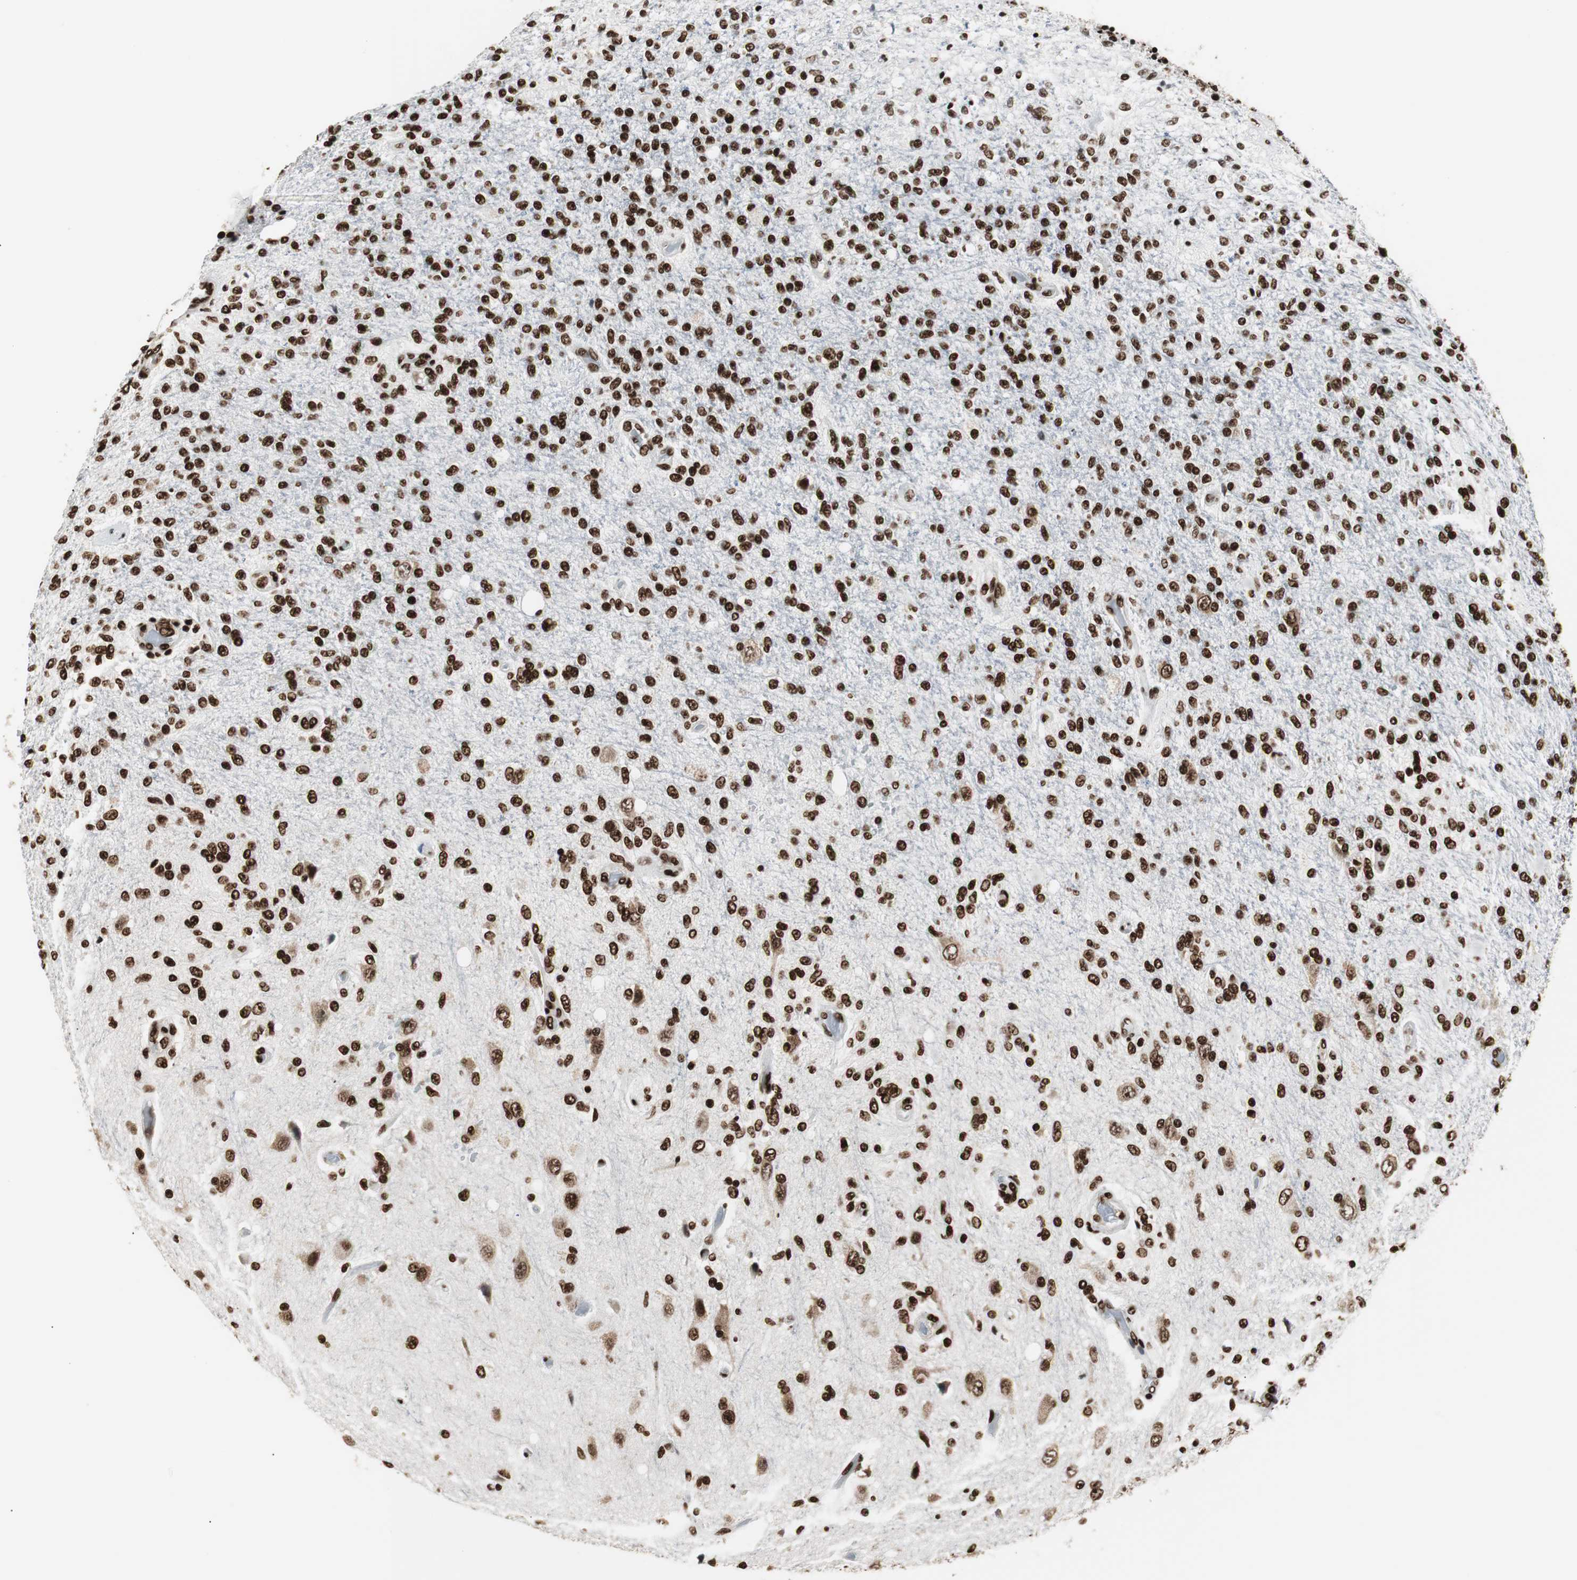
{"staining": {"intensity": "strong", "quantity": ">75%", "location": "nuclear"}, "tissue": "glioma", "cell_type": "Tumor cells", "image_type": "cancer", "snomed": [{"axis": "morphology", "description": "Normal tissue, NOS"}, {"axis": "morphology", "description": "Glioma, malignant, High grade"}, {"axis": "topography", "description": "Cerebral cortex"}], "caption": "About >75% of tumor cells in high-grade glioma (malignant) reveal strong nuclear protein expression as visualized by brown immunohistochemical staining.", "gene": "MTA2", "patient": {"sex": "male", "age": 77}}